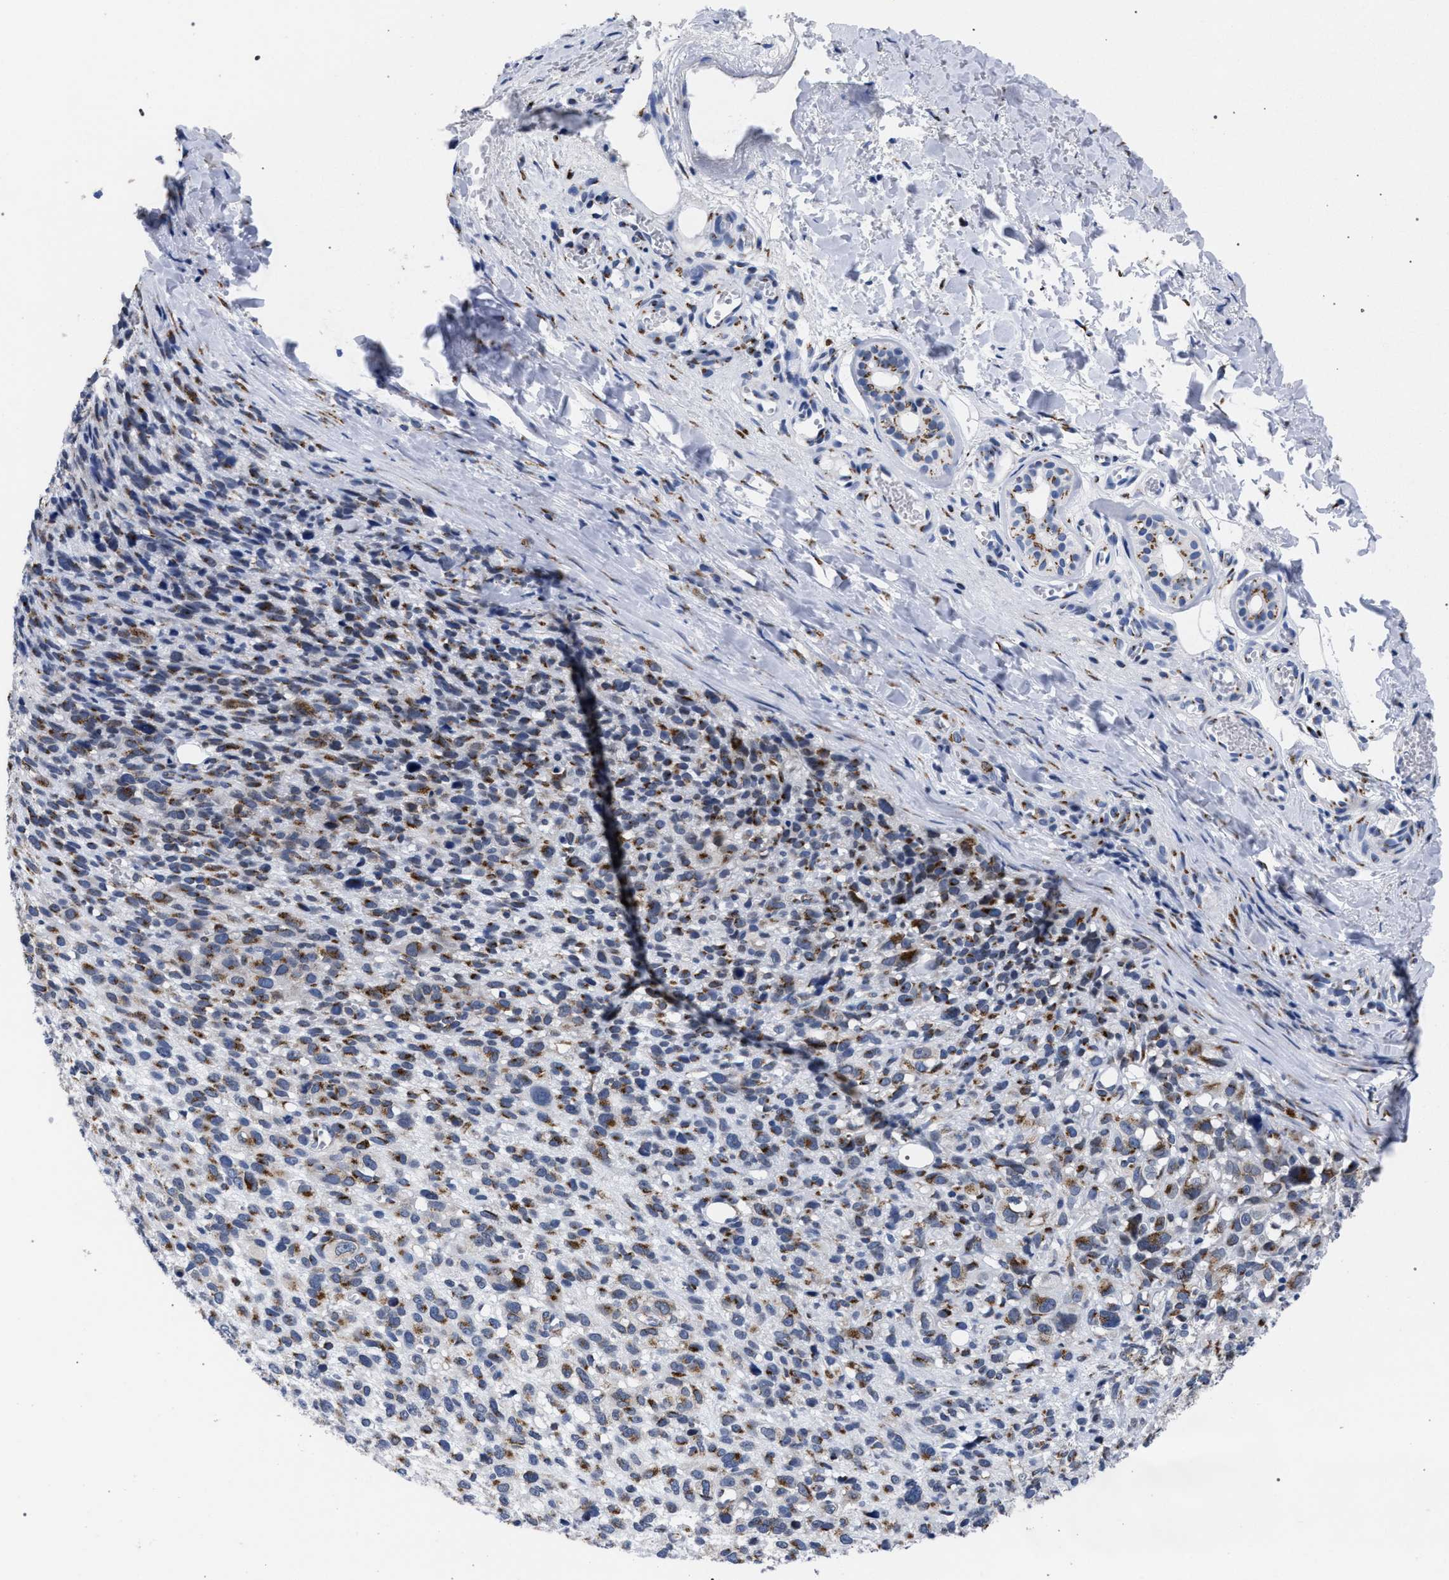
{"staining": {"intensity": "weak", "quantity": ">75%", "location": "cytoplasmic/membranous"}, "tissue": "melanoma", "cell_type": "Tumor cells", "image_type": "cancer", "snomed": [{"axis": "morphology", "description": "Malignant melanoma, NOS"}, {"axis": "topography", "description": "Skin"}], "caption": "Human malignant melanoma stained with a protein marker shows weak staining in tumor cells.", "gene": "GOLGA2", "patient": {"sex": "female", "age": 55}}